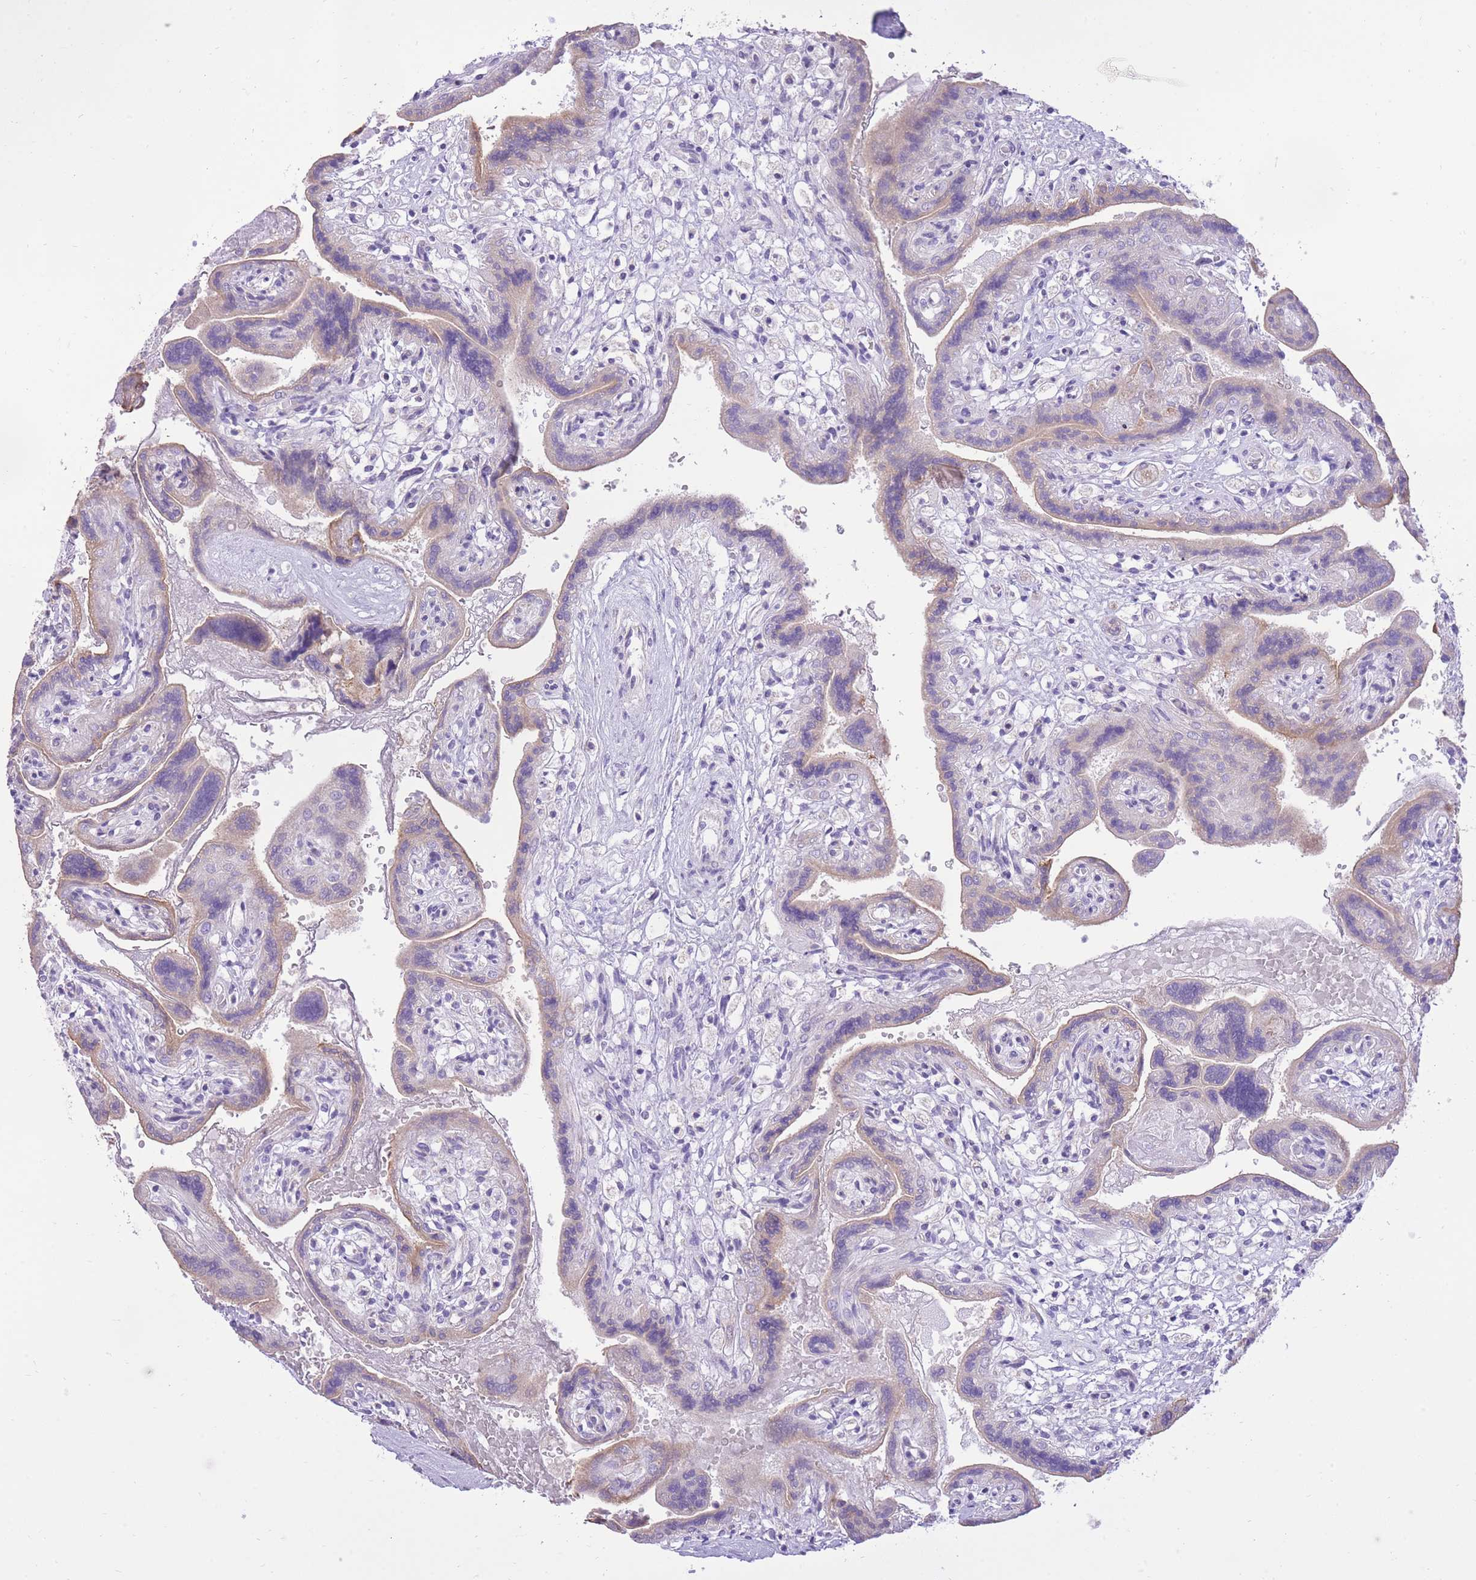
{"staining": {"intensity": "negative", "quantity": "none", "location": "none"}, "tissue": "placenta", "cell_type": "Decidual cells", "image_type": "normal", "snomed": [{"axis": "morphology", "description": "Normal tissue, NOS"}, {"axis": "topography", "description": "Placenta"}], "caption": "Image shows no protein staining in decidual cells of normal placenta. The staining was performed using DAB (3,3'-diaminobenzidine) to visualize the protein expression in brown, while the nuclei were stained in blue with hematoxylin (Magnification: 20x).", "gene": "SLC4A4", "patient": {"sex": "female", "age": 37}}